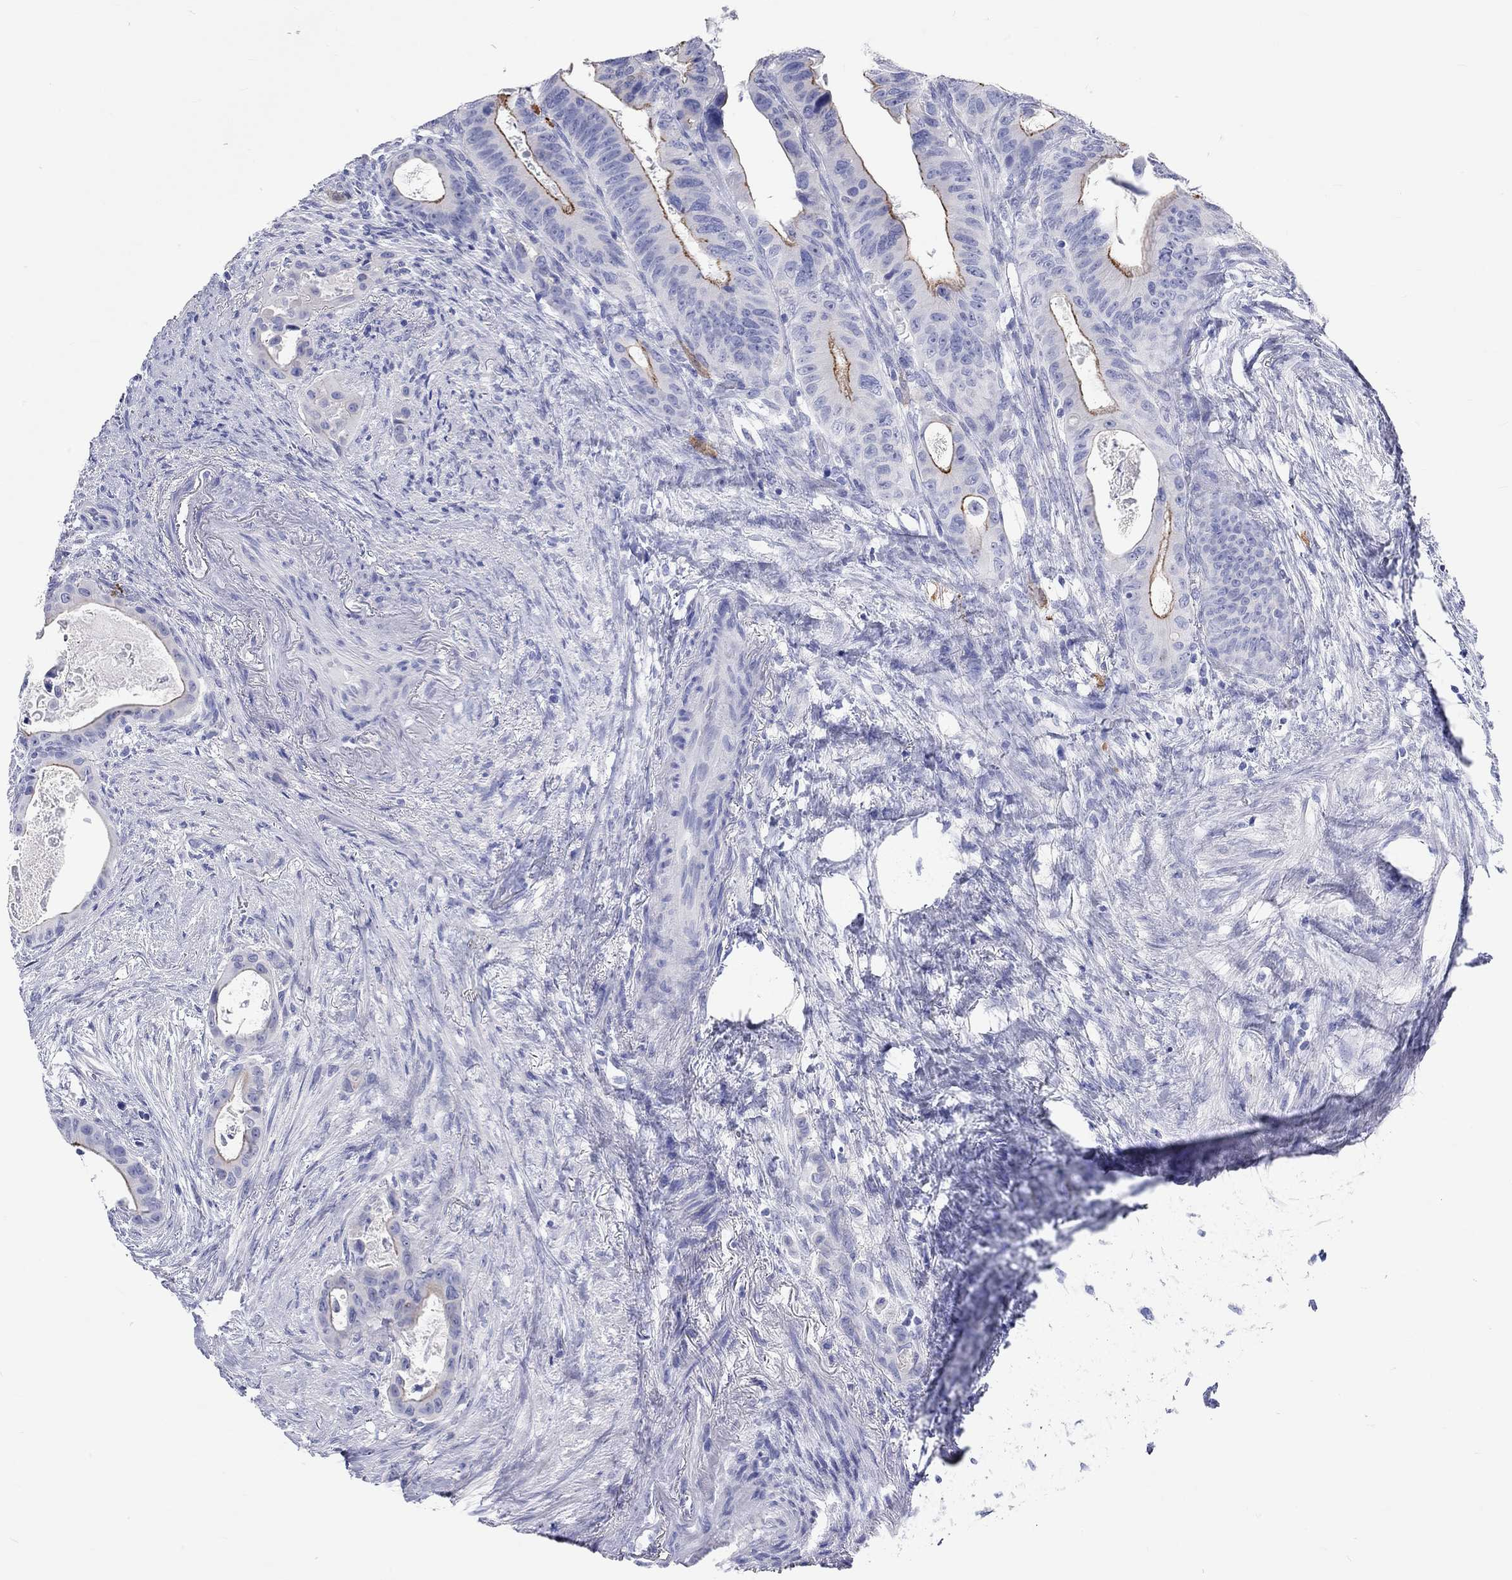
{"staining": {"intensity": "strong", "quantity": "<25%", "location": "cytoplasmic/membranous"}, "tissue": "colorectal cancer", "cell_type": "Tumor cells", "image_type": "cancer", "snomed": [{"axis": "morphology", "description": "Adenocarcinoma, NOS"}, {"axis": "topography", "description": "Rectum"}], "caption": "Immunohistochemistry photomicrograph of neoplastic tissue: colorectal adenocarcinoma stained using IHC reveals medium levels of strong protein expression localized specifically in the cytoplasmic/membranous of tumor cells, appearing as a cytoplasmic/membranous brown color.", "gene": "SPATA9", "patient": {"sex": "male", "age": 64}}